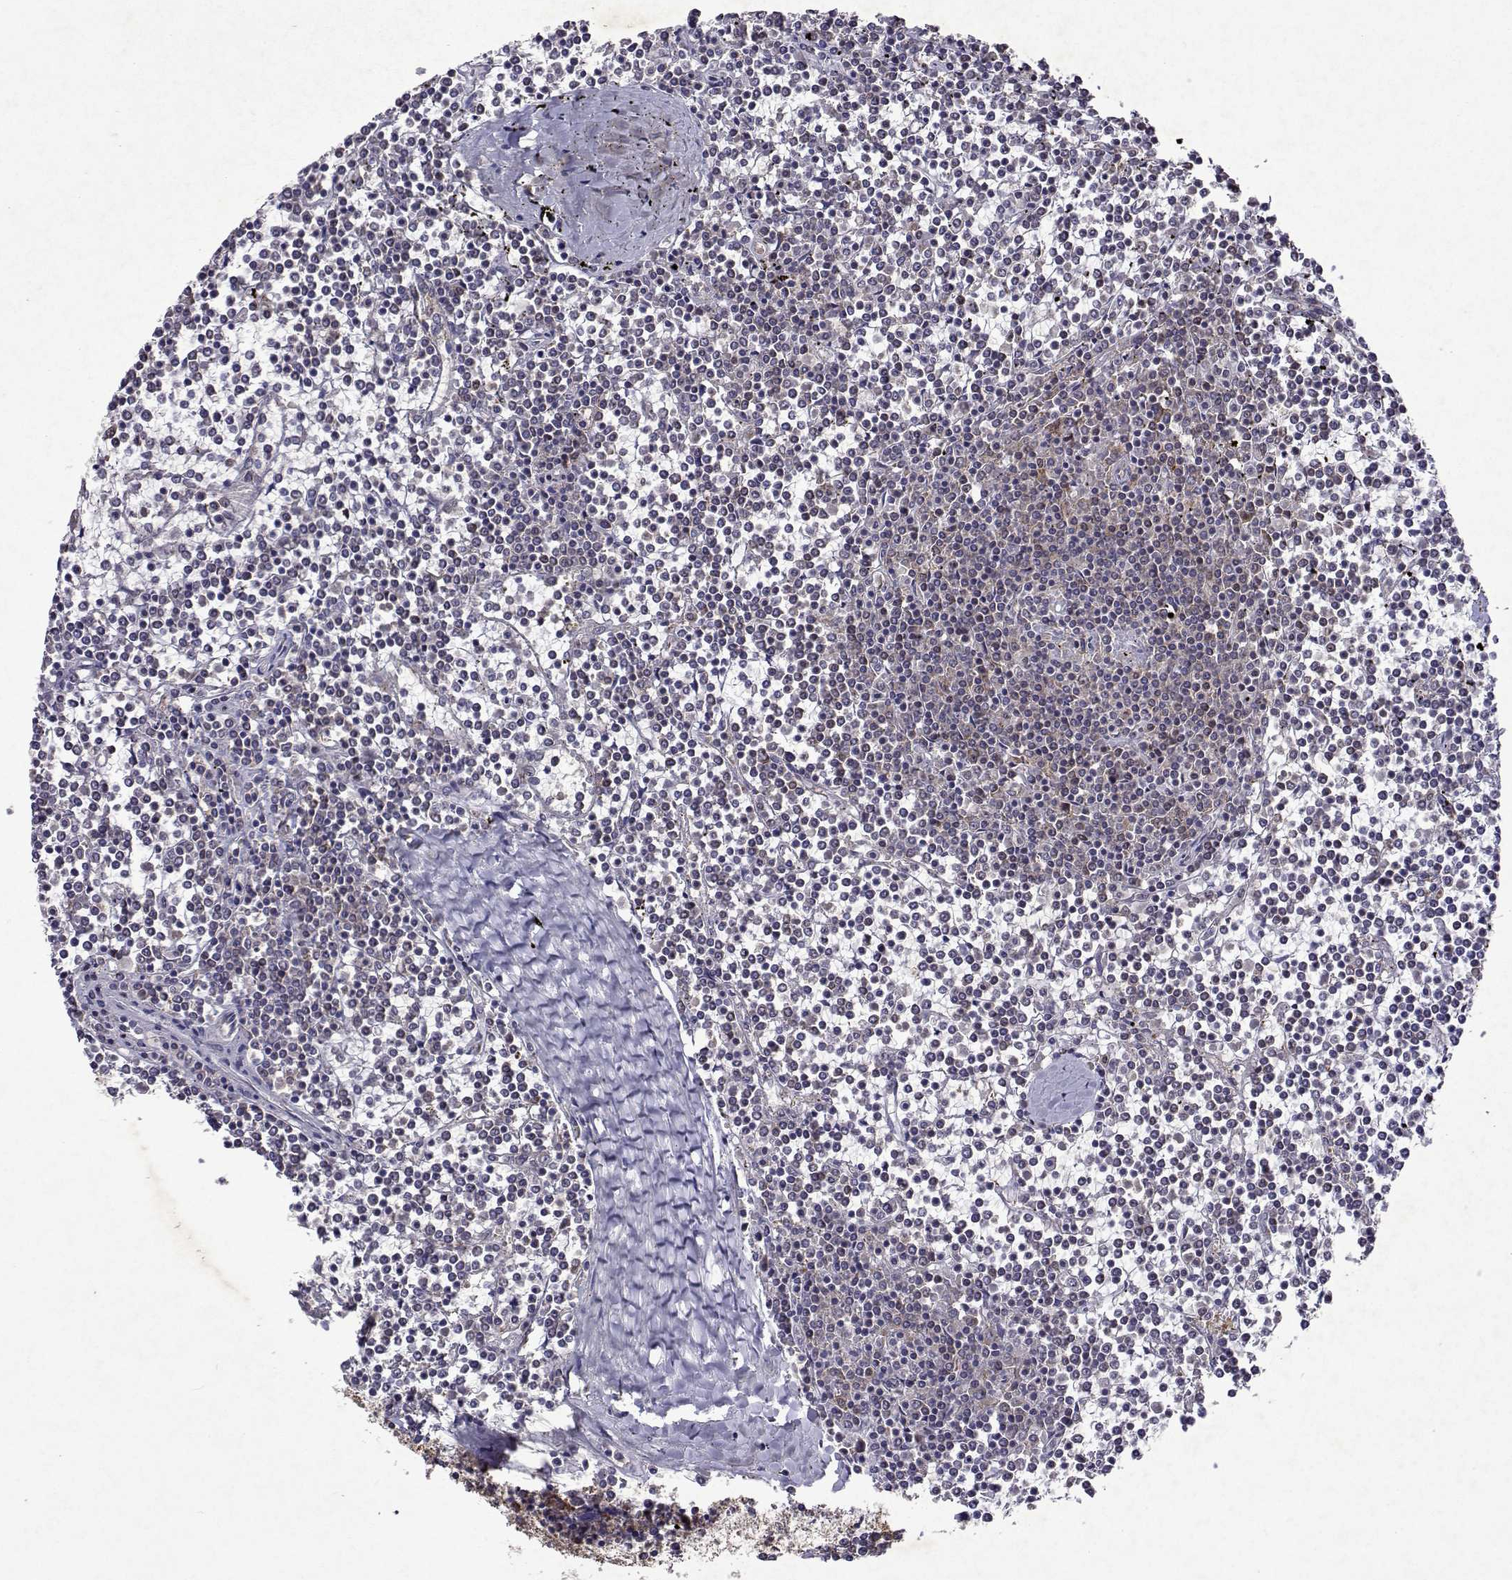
{"staining": {"intensity": "negative", "quantity": "none", "location": "none"}, "tissue": "lymphoma", "cell_type": "Tumor cells", "image_type": "cancer", "snomed": [{"axis": "morphology", "description": "Malignant lymphoma, non-Hodgkin's type, Low grade"}, {"axis": "topography", "description": "Spleen"}], "caption": "Lymphoma was stained to show a protein in brown. There is no significant positivity in tumor cells.", "gene": "TARBP2", "patient": {"sex": "female", "age": 19}}